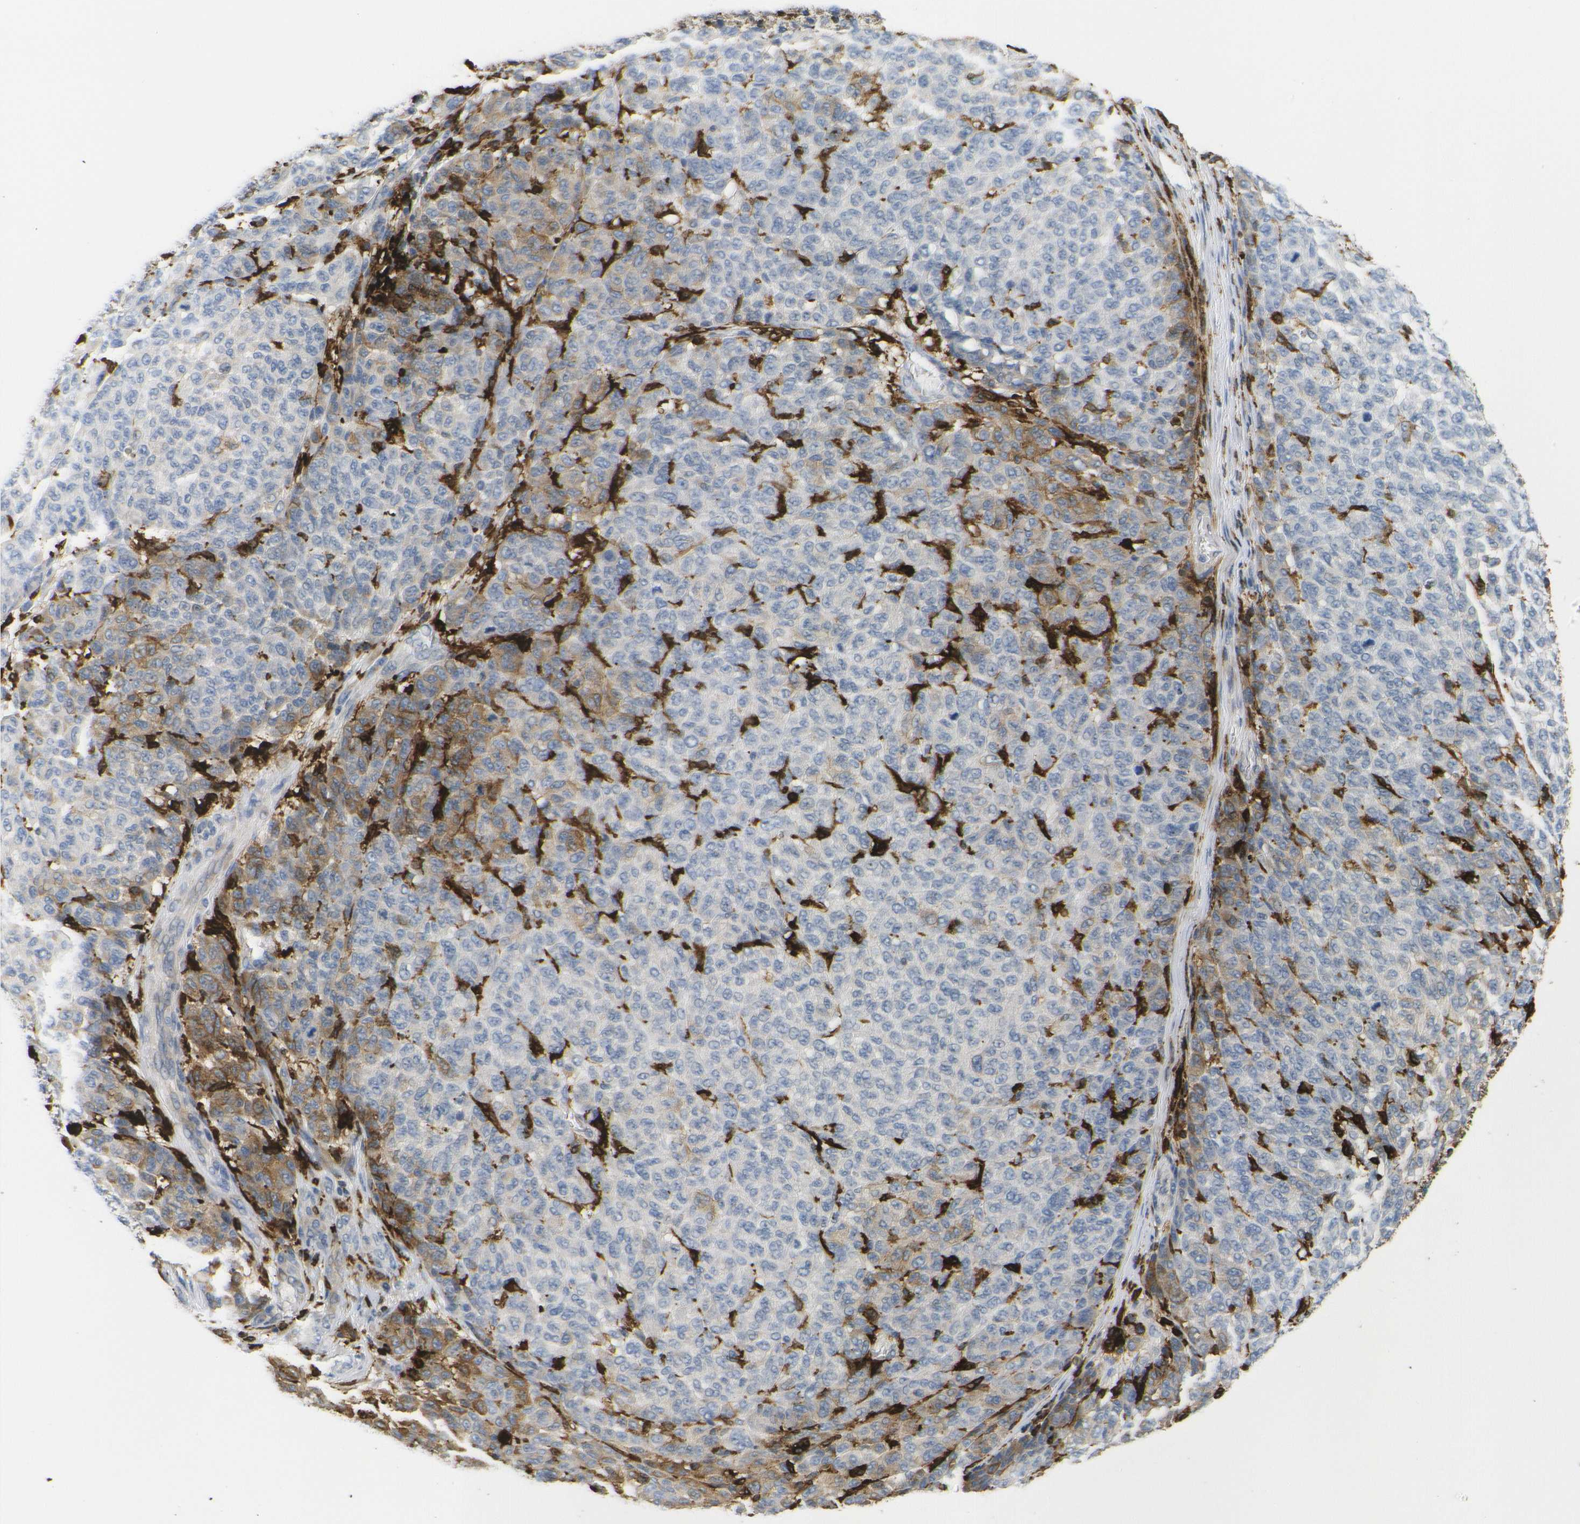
{"staining": {"intensity": "moderate", "quantity": "25%-75%", "location": "cytoplasmic/membranous"}, "tissue": "melanoma", "cell_type": "Tumor cells", "image_type": "cancer", "snomed": [{"axis": "morphology", "description": "Malignant melanoma, NOS"}, {"axis": "topography", "description": "Skin"}], "caption": "Malignant melanoma tissue shows moderate cytoplasmic/membranous positivity in about 25%-75% of tumor cells", "gene": "HLA-DQB1", "patient": {"sex": "male", "age": 59}}